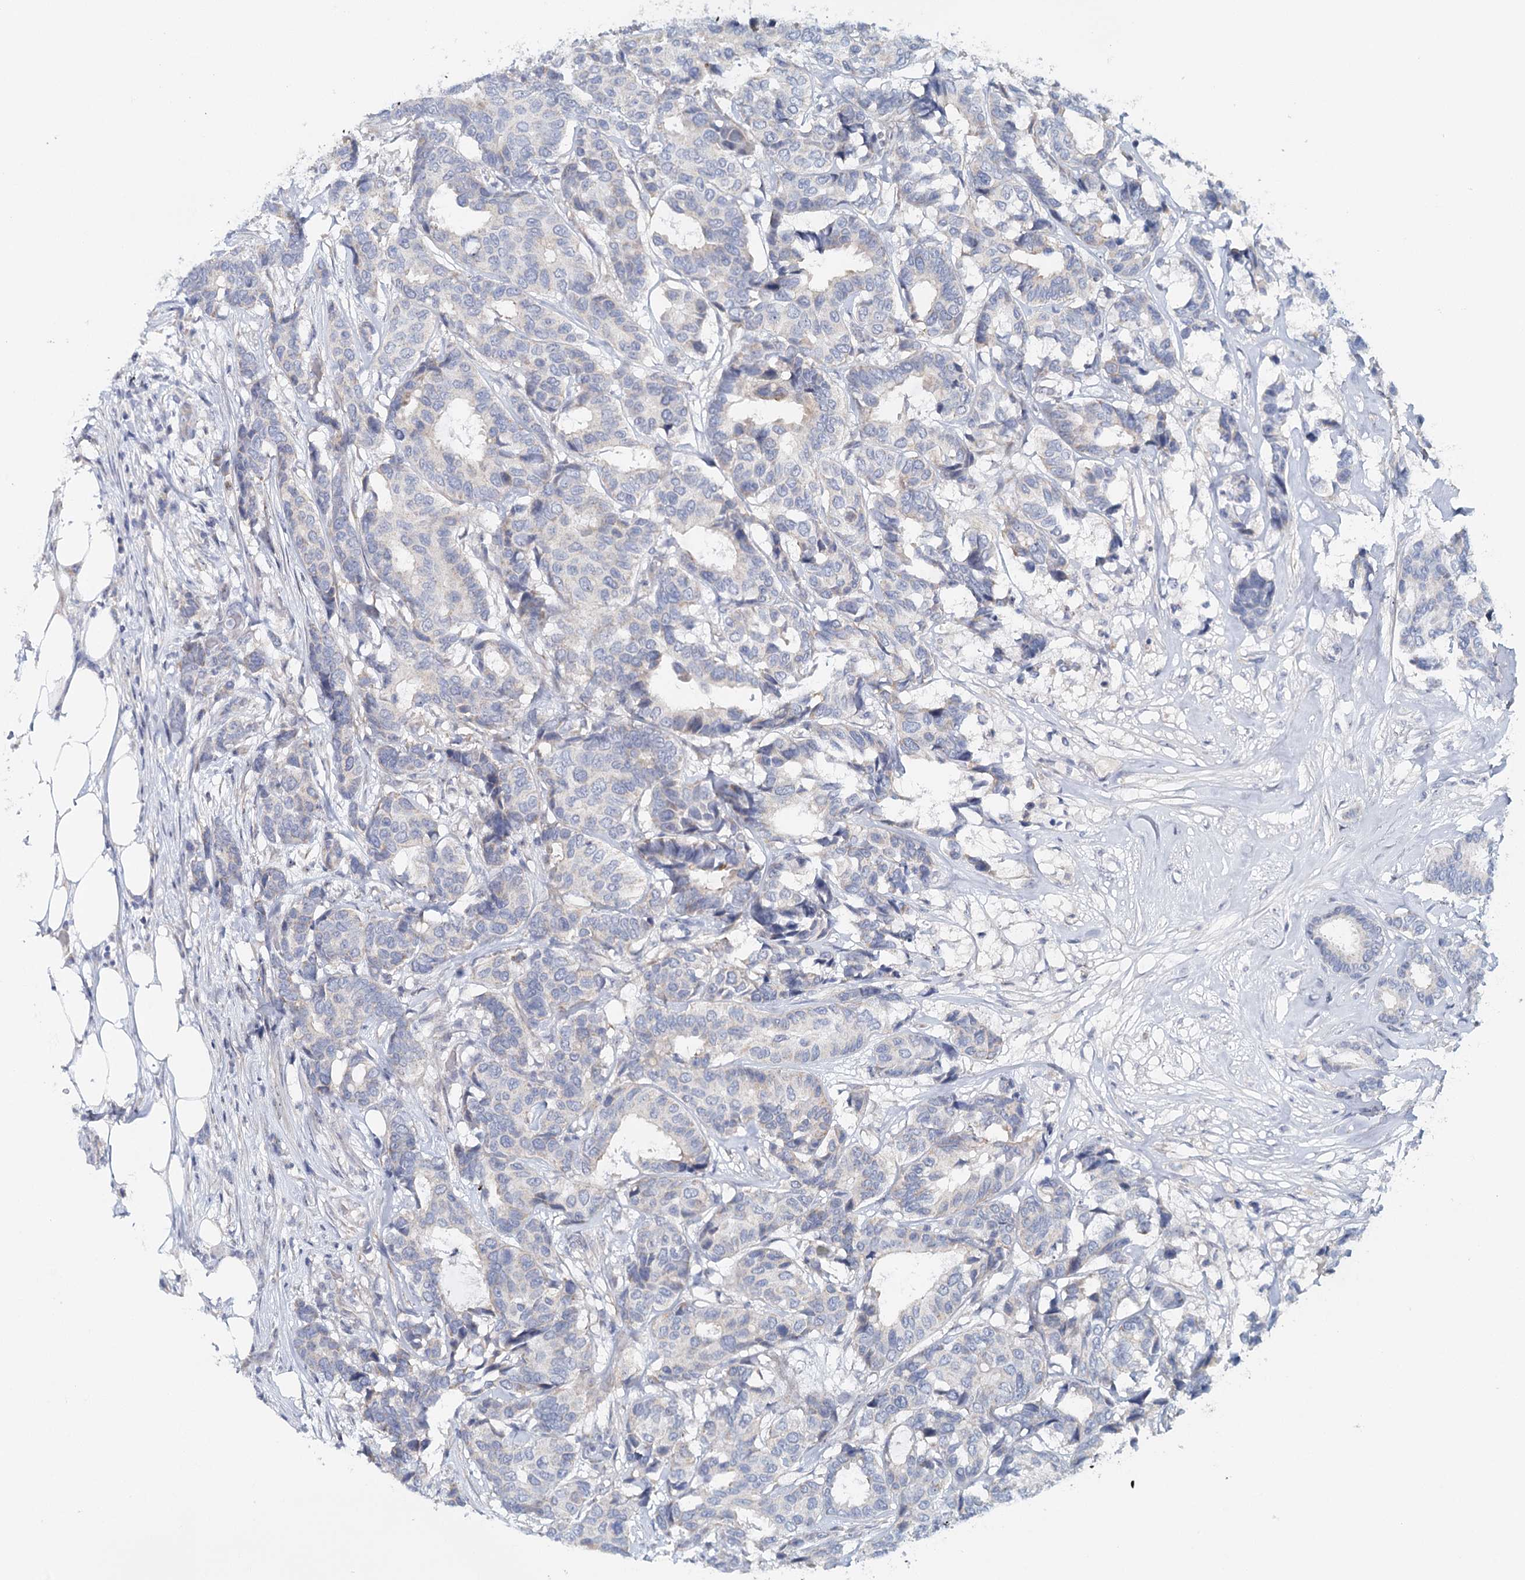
{"staining": {"intensity": "weak", "quantity": "<25%", "location": "cytoplasmic/membranous"}, "tissue": "breast cancer", "cell_type": "Tumor cells", "image_type": "cancer", "snomed": [{"axis": "morphology", "description": "Duct carcinoma"}, {"axis": "topography", "description": "Breast"}], "caption": "The immunohistochemistry image has no significant expression in tumor cells of breast cancer (intraductal carcinoma) tissue. (DAB immunohistochemistry (IHC), high magnification).", "gene": "RBM43", "patient": {"sex": "female", "age": 87}}